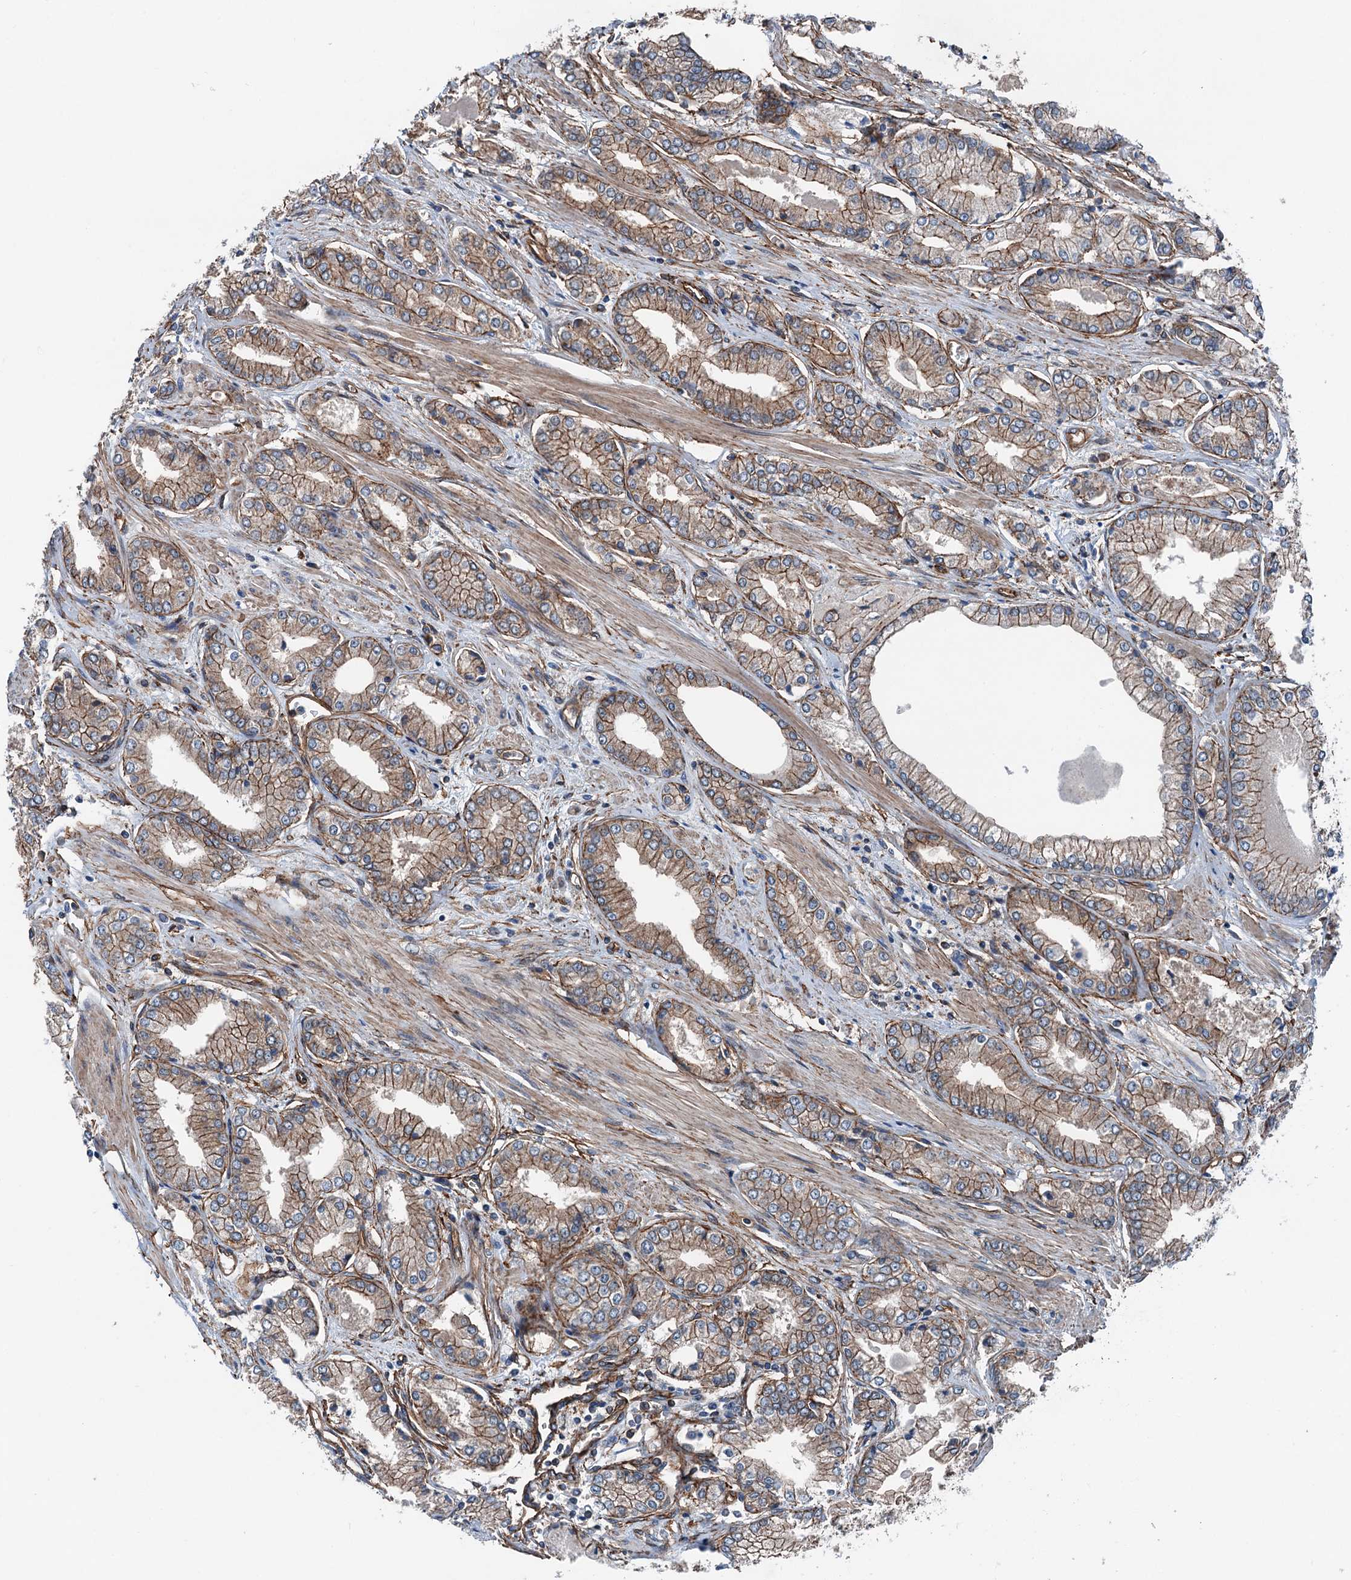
{"staining": {"intensity": "moderate", "quantity": ">75%", "location": "cytoplasmic/membranous"}, "tissue": "prostate cancer", "cell_type": "Tumor cells", "image_type": "cancer", "snomed": [{"axis": "morphology", "description": "Adenocarcinoma, Low grade"}, {"axis": "topography", "description": "Prostate"}], "caption": "DAB (3,3'-diaminobenzidine) immunohistochemical staining of prostate adenocarcinoma (low-grade) shows moderate cytoplasmic/membranous protein expression in approximately >75% of tumor cells. Immunohistochemistry stains the protein in brown and the nuclei are stained blue.", "gene": "NMRAL1", "patient": {"sex": "male", "age": 60}}